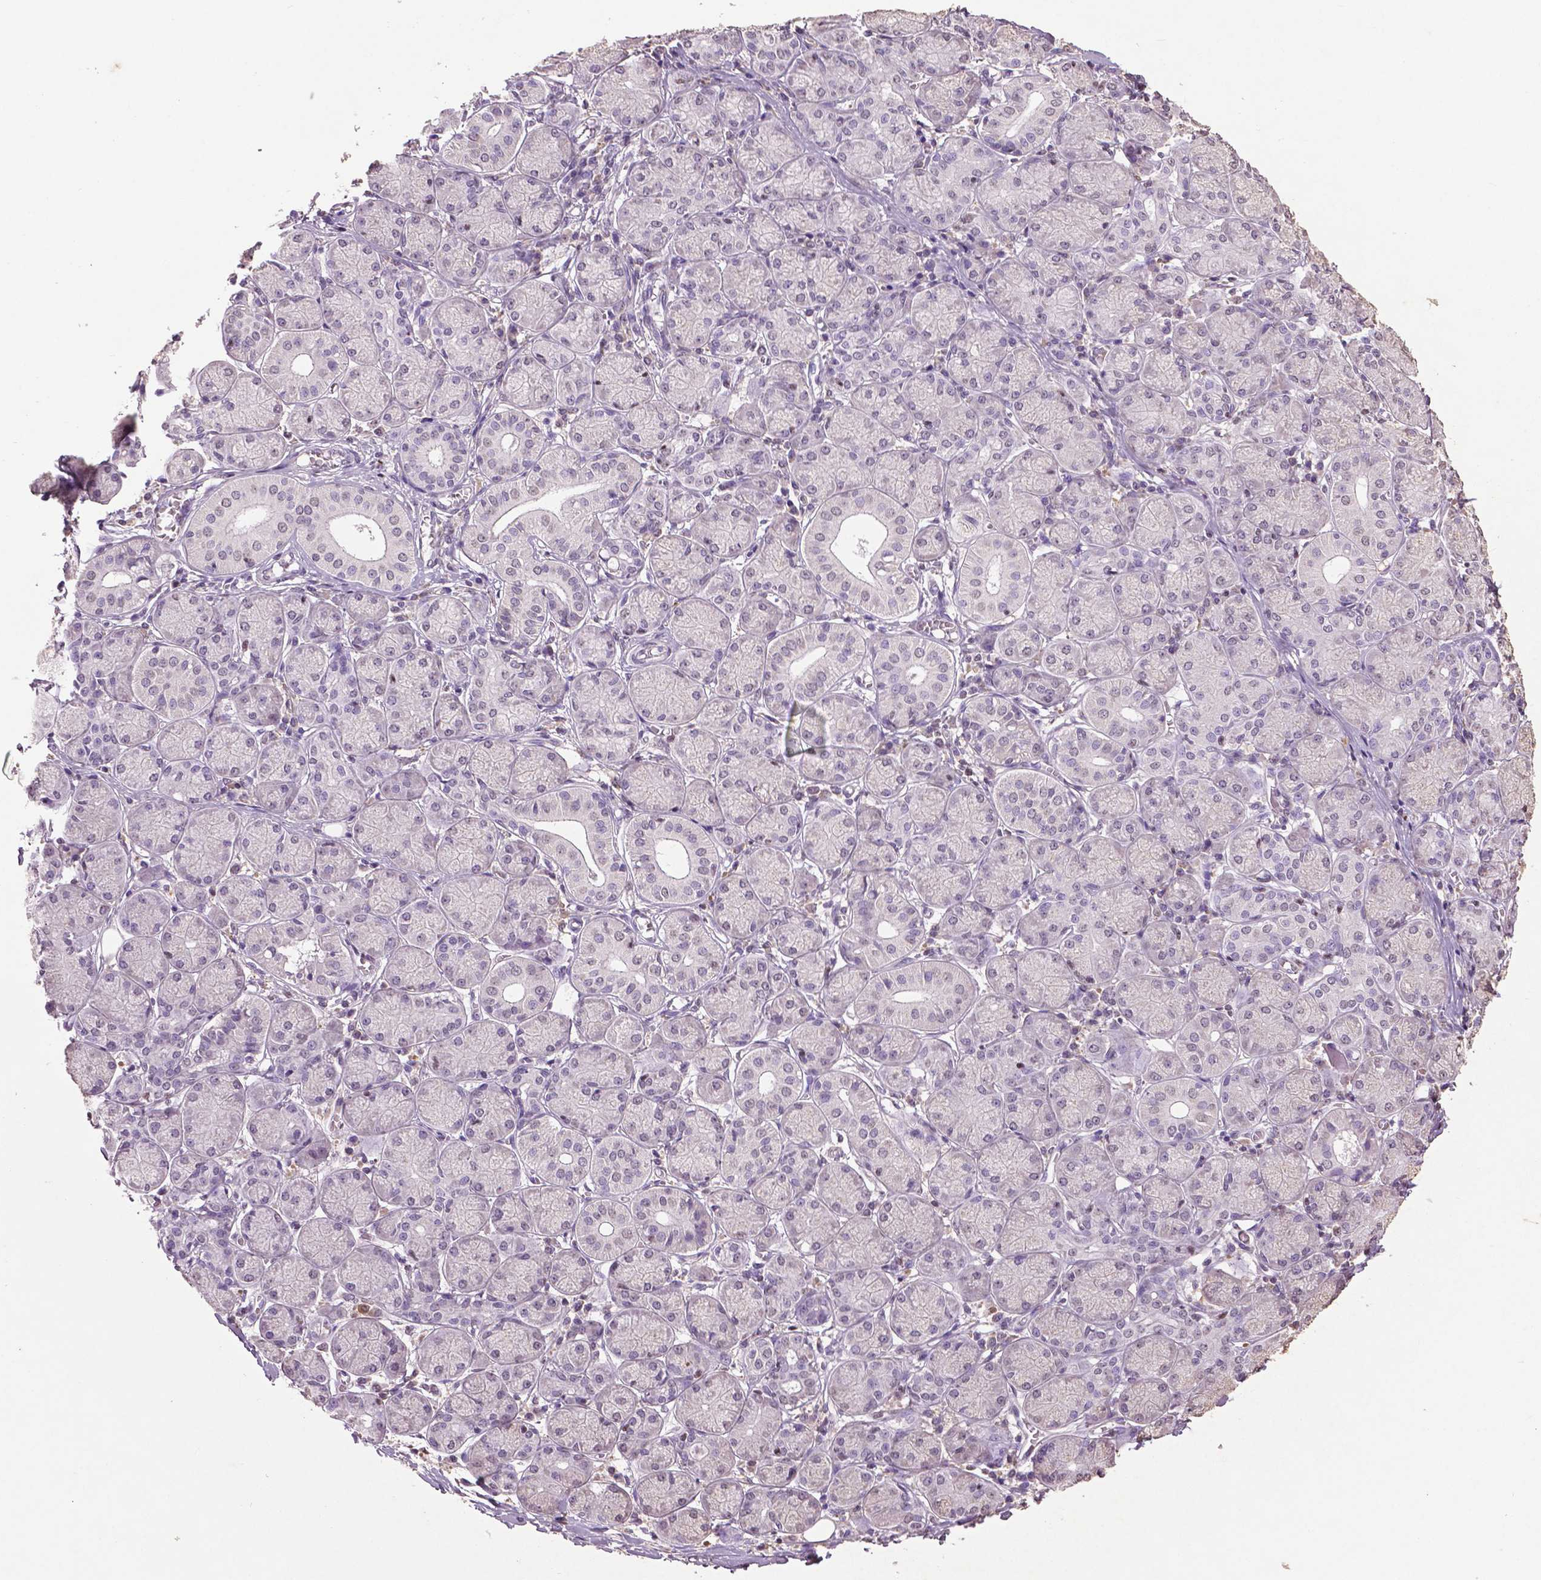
{"staining": {"intensity": "negative", "quantity": "none", "location": "none"}, "tissue": "salivary gland", "cell_type": "Glandular cells", "image_type": "normal", "snomed": [{"axis": "morphology", "description": "Normal tissue, NOS"}, {"axis": "topography", "description": "Salivary gland"}, {"axis": "topography", "description": "Peripheral nerve tissue"}], "caption": "A histopathology image of salivary gland stained for a protein displays no brown staining in glandular cells. (Stains: DAB (3,3'-diaminobenzidine) immunohistochemistry with hematoxylin counter stain, Microscopy: brightfield microscopy at high magnification).", "gene": "RUNX3", "patient": {"sex": "female", "age": 24}}